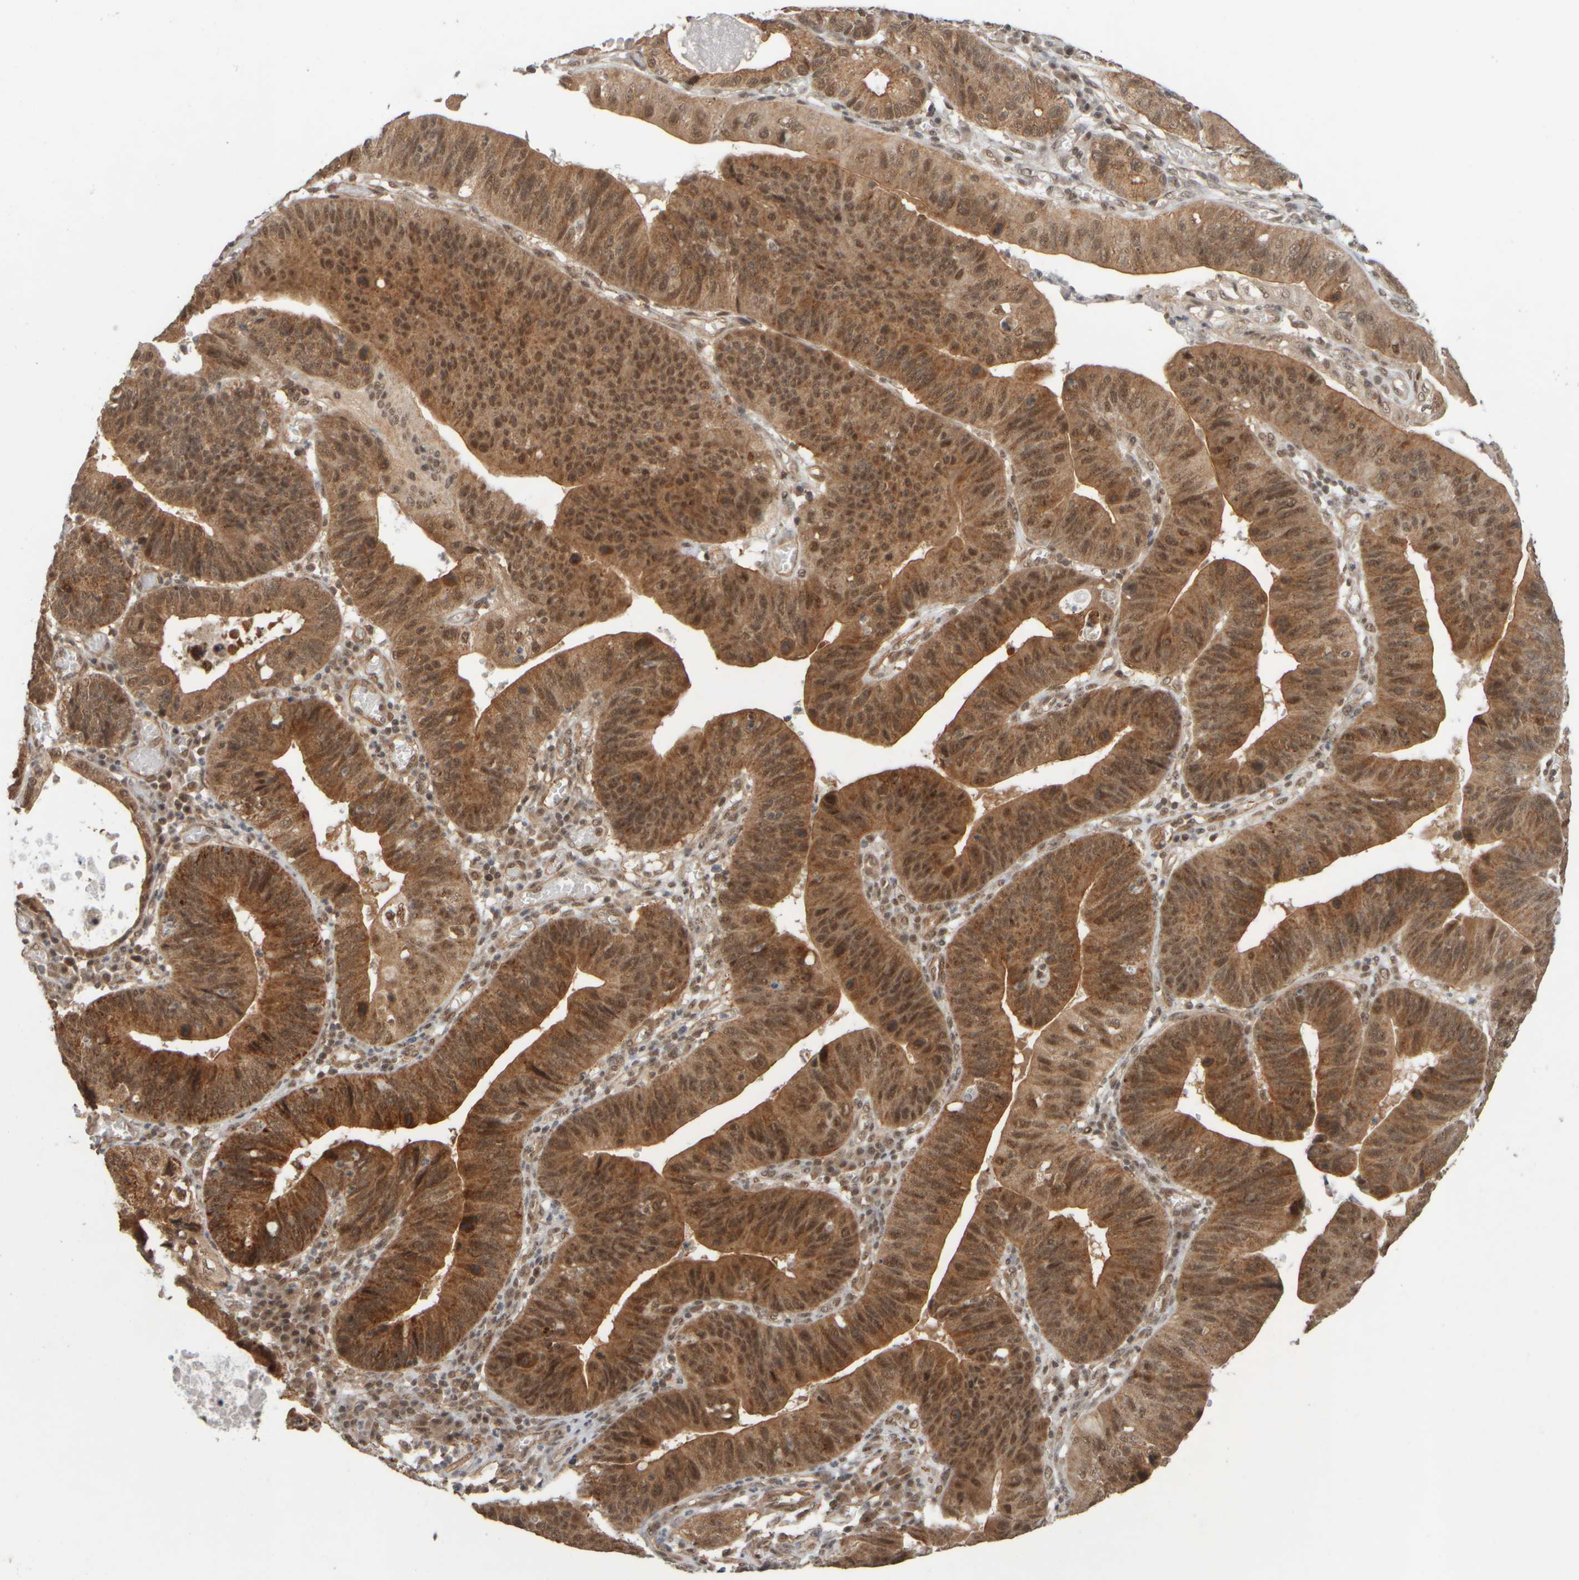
{"staining": {"intensity": "moderate", "quantity": ">75%", "location": "cytoplasmic/membranous,nuclear"}, "tissue": "stomach cancer", "cell_type": "Tumor cells", "image_type": "cancer", "snomed": [{"axis": "morphology", "description": "Adenocarcinoma, NOS"}, {"axis": "topography", "description": "Stomach"}], "caption": "Approximately >75% of tumor cells in human adenocarcinoma (stomach) show moderate cytoplasmic/membranous and nuclear protein expression as visualized by brown immunohistochemical staining.", "gene": "SYNRG", "patient": {"sex": "male", "age": 59}}